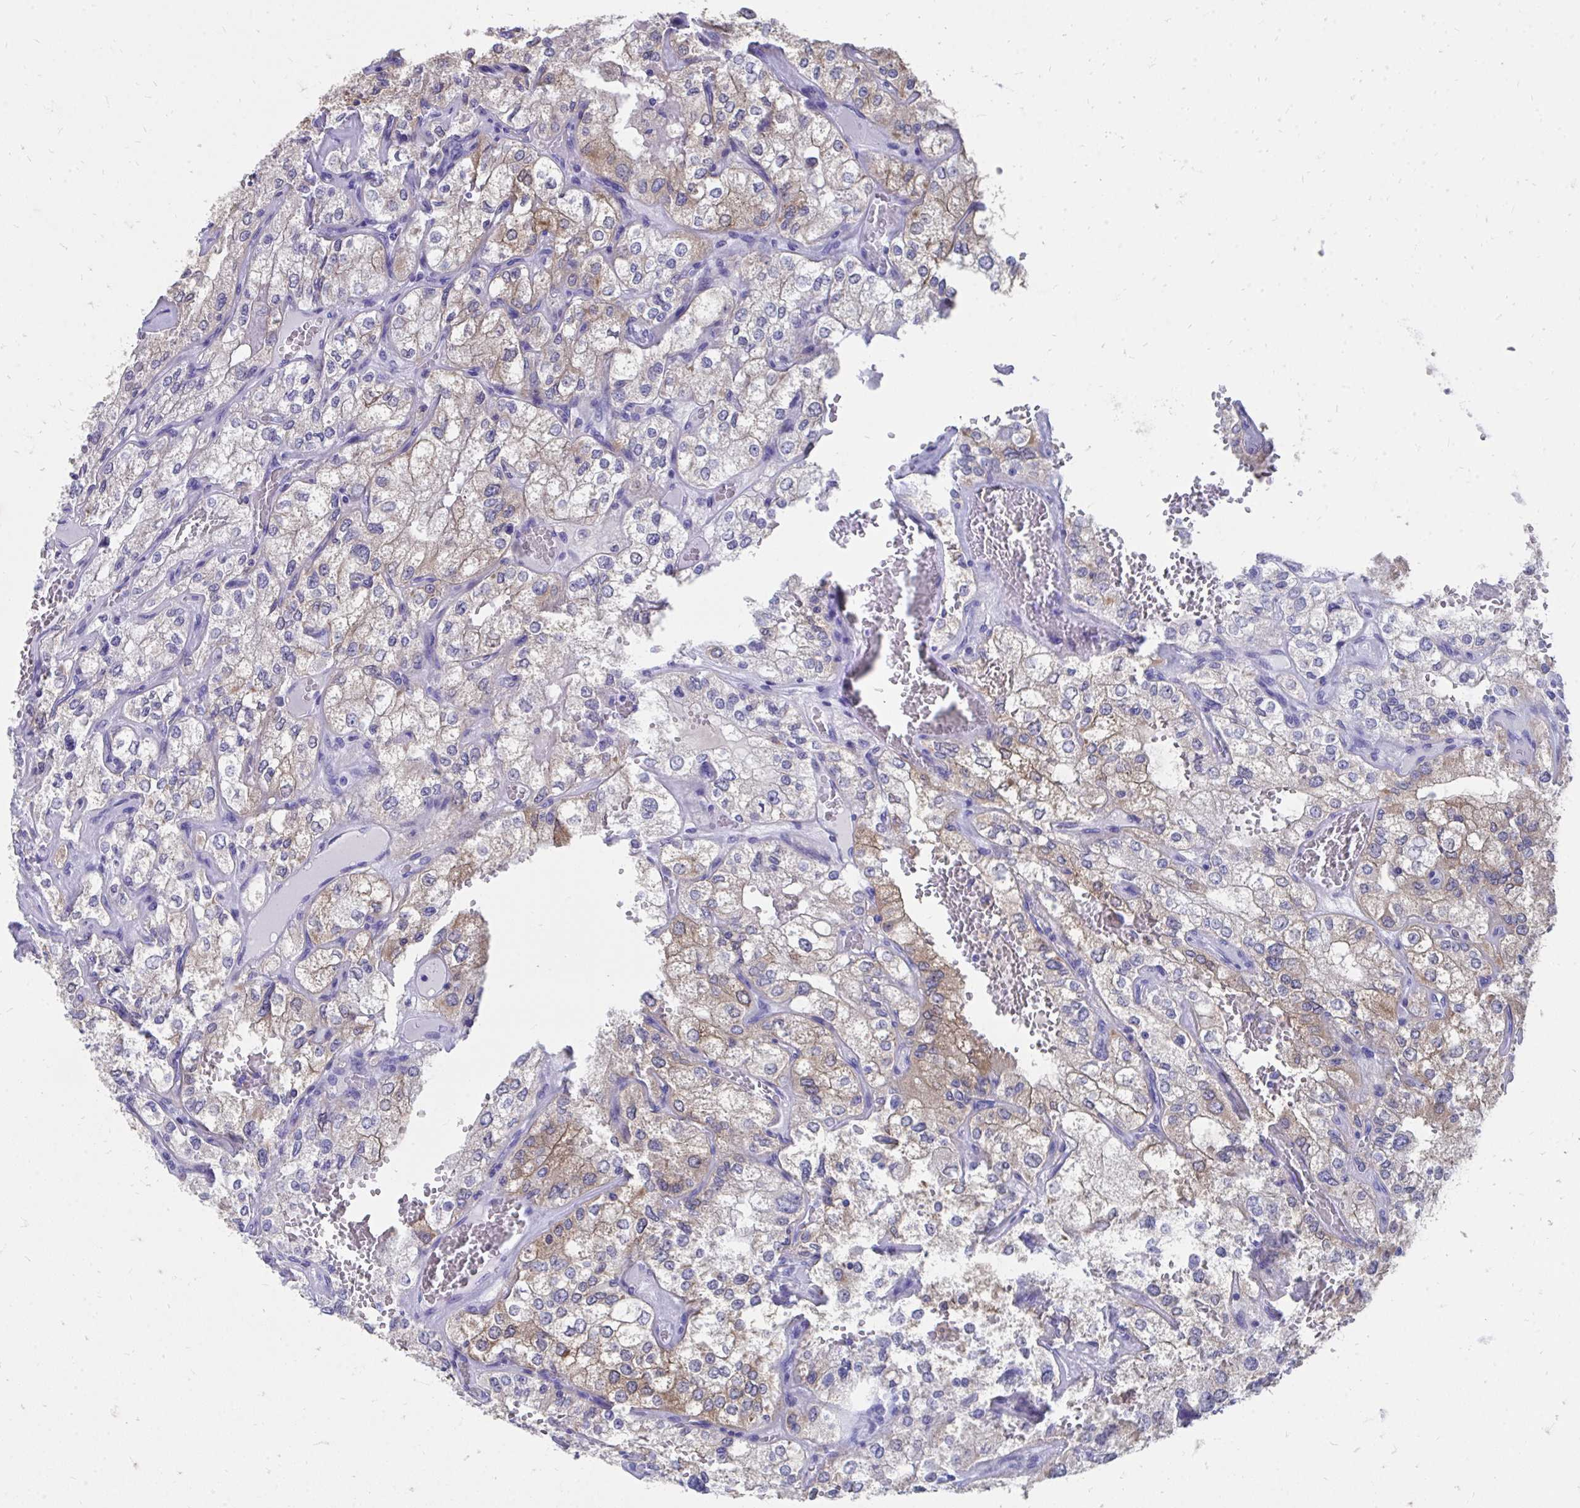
{"staining": {"intensity": "weak", "quantity": "25%-75%", "location": "cytoplasmic/membranous"}, "tissue": "renal cancer", "cell_type": "Tumor cells", "image_type": "cancer", "snomed": [{"axis": "morphology", "description": "Adenocarcinoma, NOS"}, {"axis": "topography", "description": "Kidney"}], "caption": "Immunohistochemical staining of renal adenocarcinoma reveals low levels of weak cytoplasmic/membranous protein staining in about 25%-75% of tumor cells.", "gene": "HGD", "patient": {"sex": "female", "age": 70}}